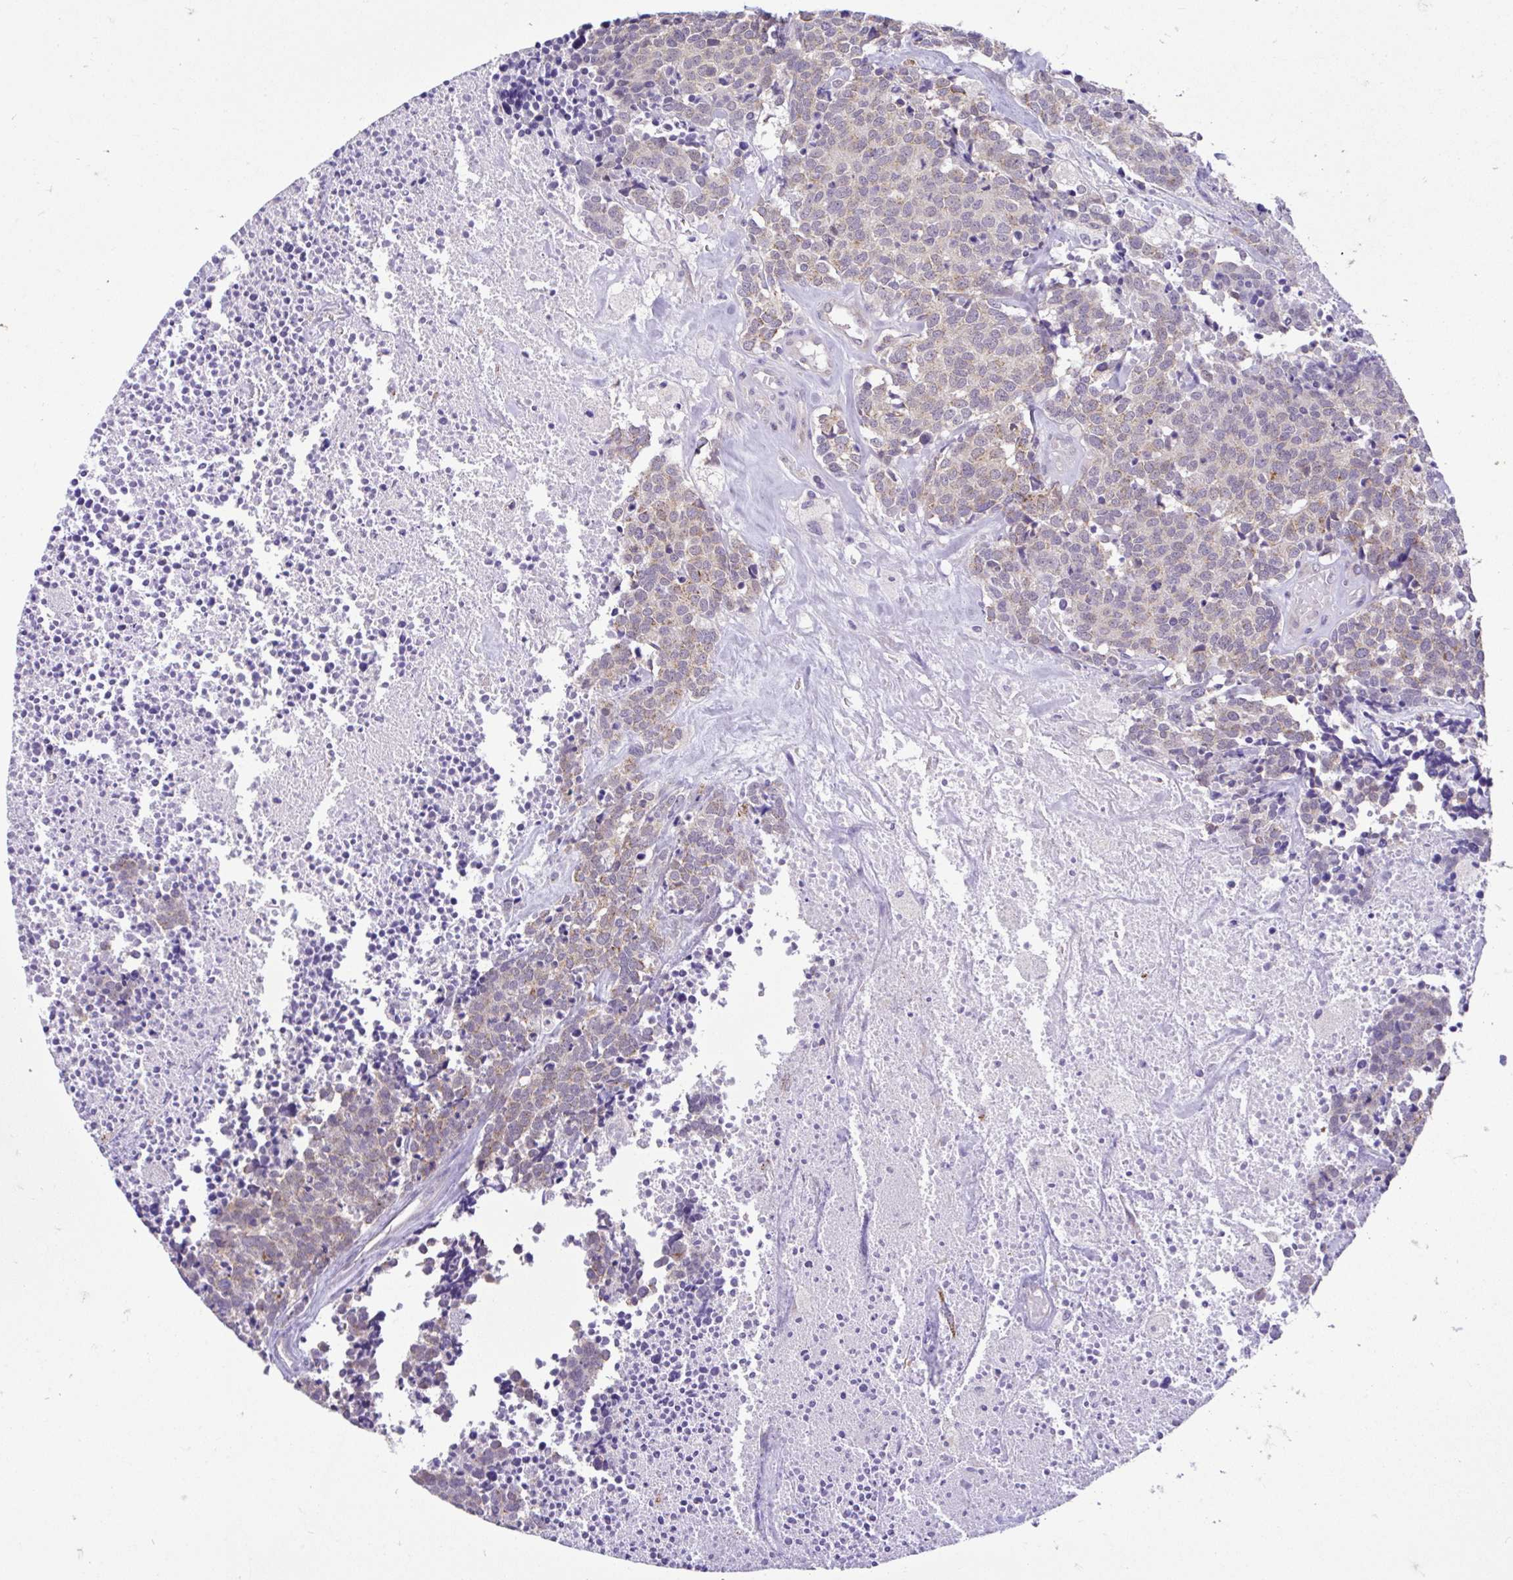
{"staining": {"intensity": "weak", "quantity": "<25%", "location": "cytoplasmic/membranous"}, "tissue": "carcinoid", "cell_type": "Tumor cells", "image_type": "cancer", "snomed": [{"axis": "morphology", "description": "Carcinoid, malignant, NOS"}, {"axis": "topography", "description": "Skin"}], "caption": "IHC of carcinoid (malignant) exhibits no staining in tumor cells. (Brightfield microscopy of DAB immunohistochemistry (IHC) at high magnification).", "gene": "PYCR2", "patient": {"sex": "female", "age": 79}}